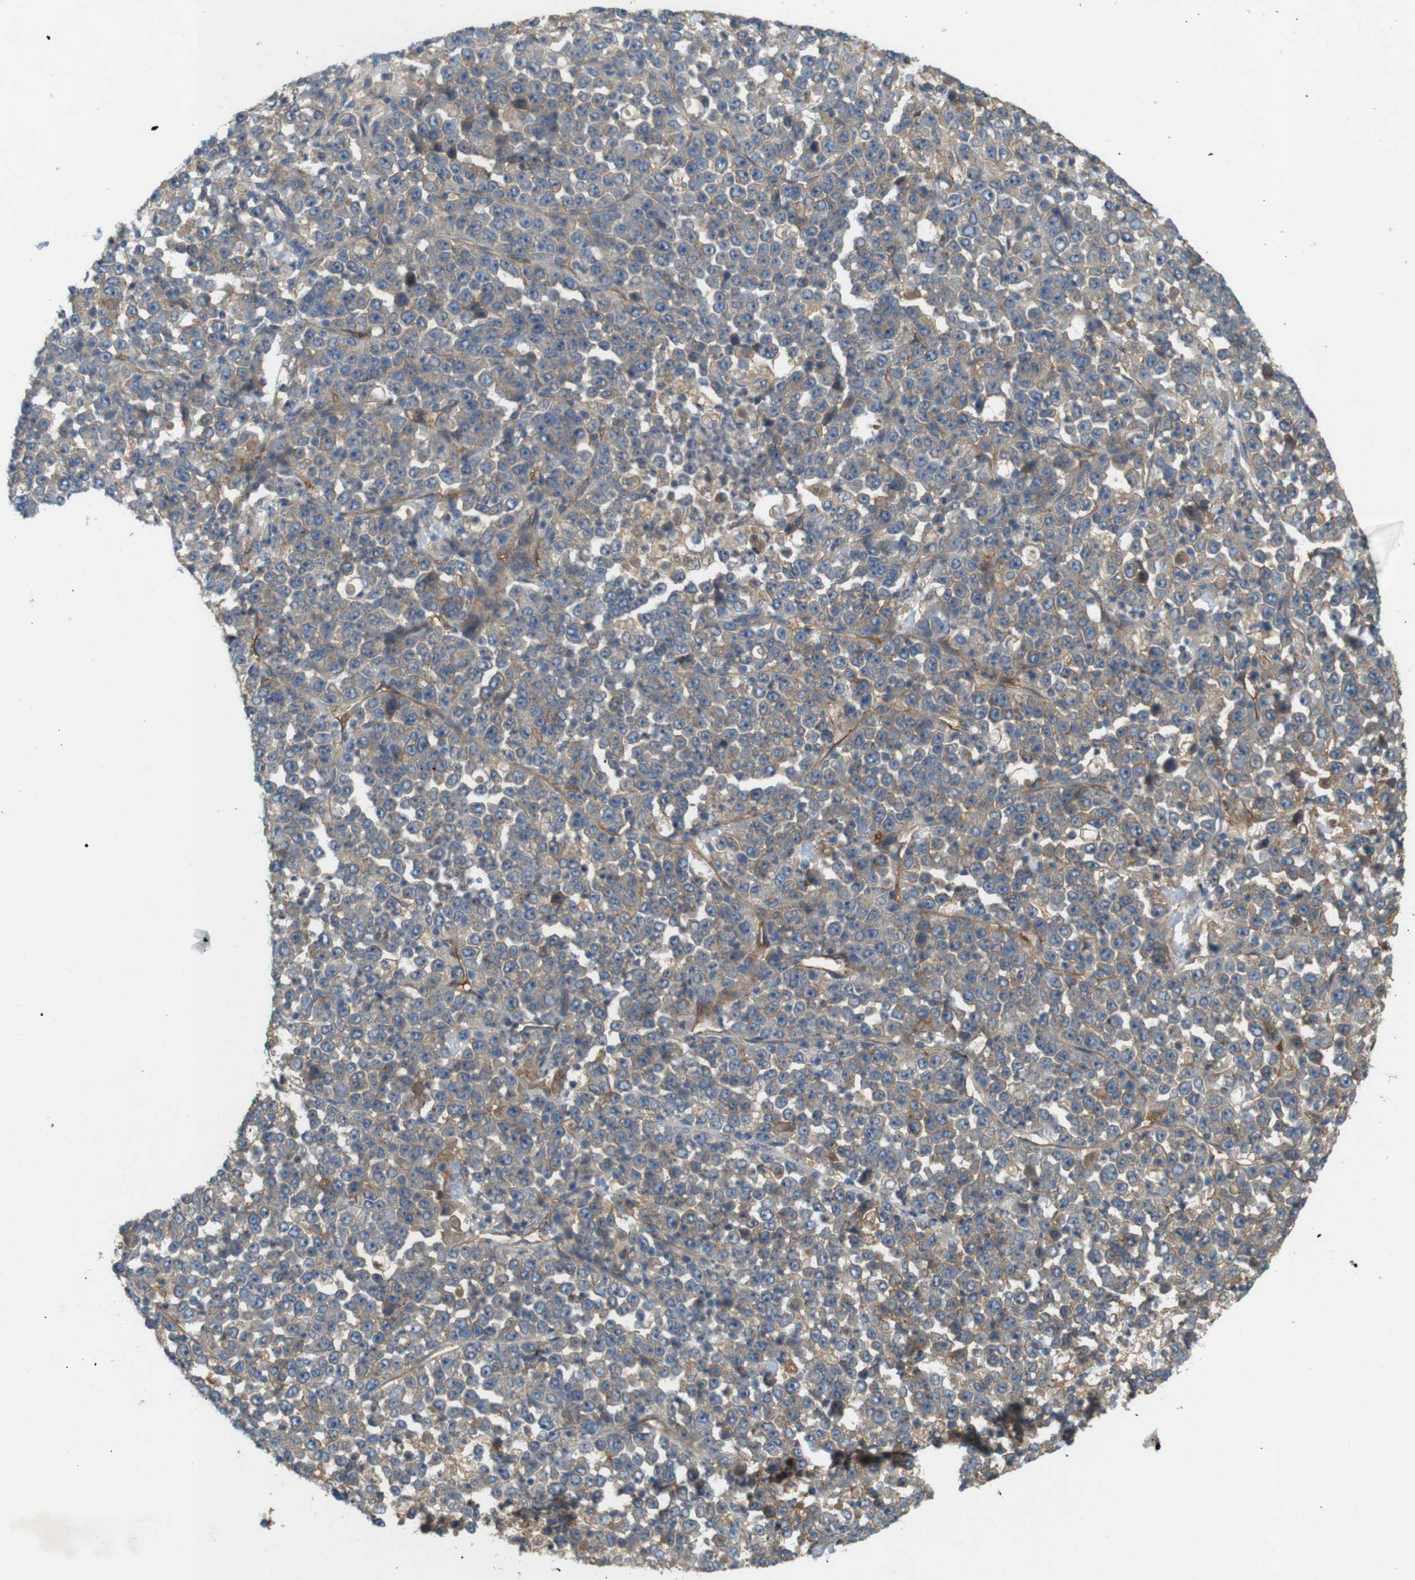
{"staining": {"intensity": "weak", "quantity": "25%-75%", "location": "cytoplasmic/membranous"}, "tissue": "stomach cancer", "cell_type": "Tumor cells", "image_type": "cancer", "snomed": [{"axis": "morphology", "description": "Normal tissue, NOS"}, {"axis": "morphology", "description": "Adenocarcinoma, NOS"}, {"axis": "topography", "description": "Stomach, upper"}, {"axis": "topography", "description": "Stomach"}], "caption": "A brown stain highlights weak cytoplasmic/membranous positivity of a protein in stomach cancer tumor cells.", "gene": "PVR", "patient": {"sex": "male", "age": 59}}